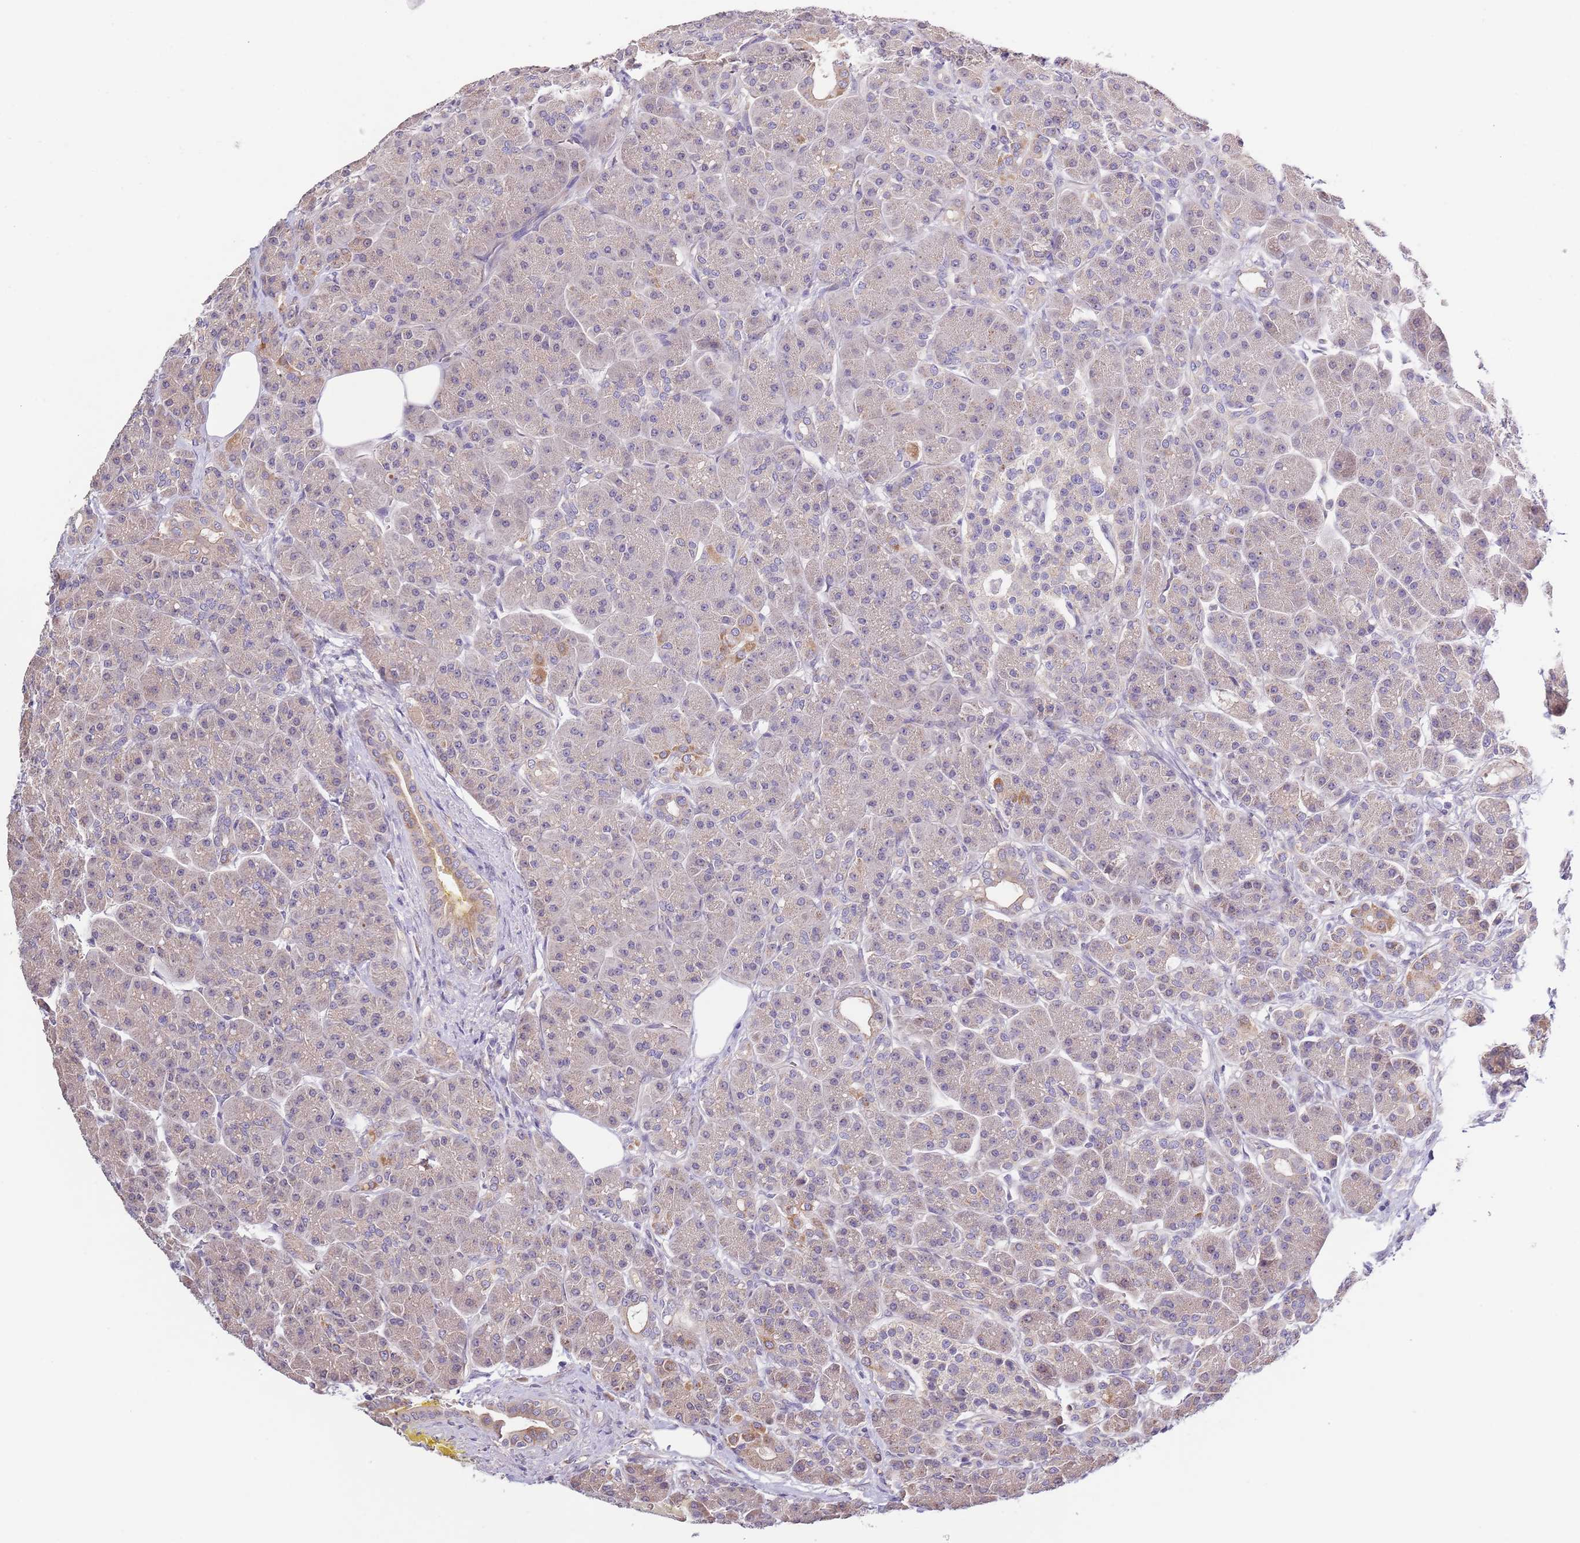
{"staining": {"intensity": "weak", "quantity": "<25%", "location": "cytoplasmic/membranous"}, "tissue": "pancreas", "cell_type": "Exocrine glandular cells", "image_type": "normal", "snomed": [{"axis": "morphology", "description": "Normal tissue, NOS"}, {"axis": "topography", "description": "Pancreas"}], "caption": "IHC image of unremarkable pancreas stained for a protein (brown), which demonstrates no positivity in exocrine glandular cells.", "gene": "LIPJ", "patient": {"sex": "male", "age": 63}}